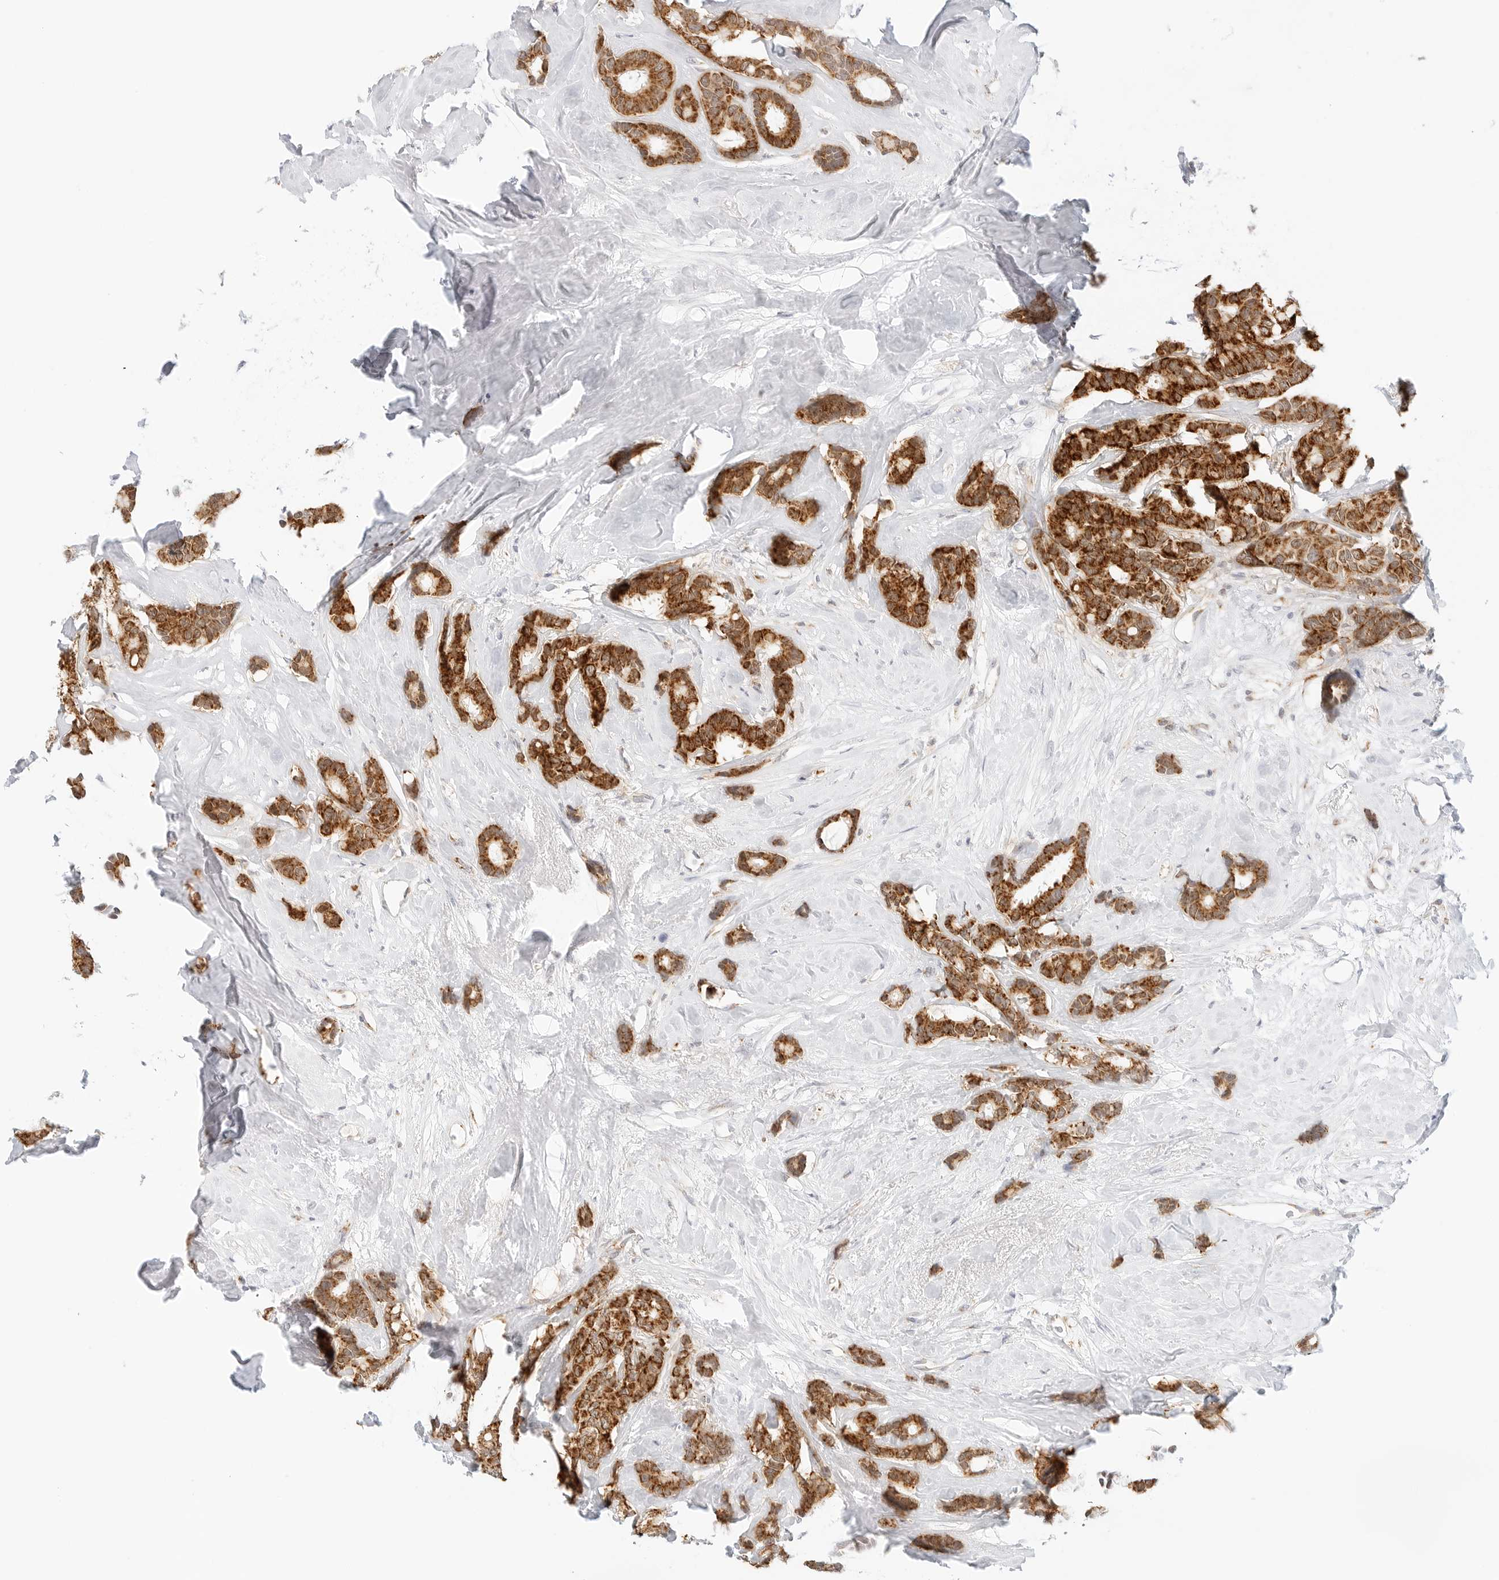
{"staining": {"intensity": "strong", "quantity": ">75%", "location": "cytoplasmic/membranous"}, "tissue": "breast cancer", "cell_type": "Tumor cells", "image_type": "cancer", "snomed": [{"axis": "morphology", "description": "Duct carcinoma"}, {"axis": "topography", "description": "Breast"}], "caption": "Human breast cancer stained with a brown dye reveals strong cytoplasmic/membranous positive expression in approximately >75% of tumor cells.", "gene": "FH", "patient": {"sex": "female", "age": 87}}